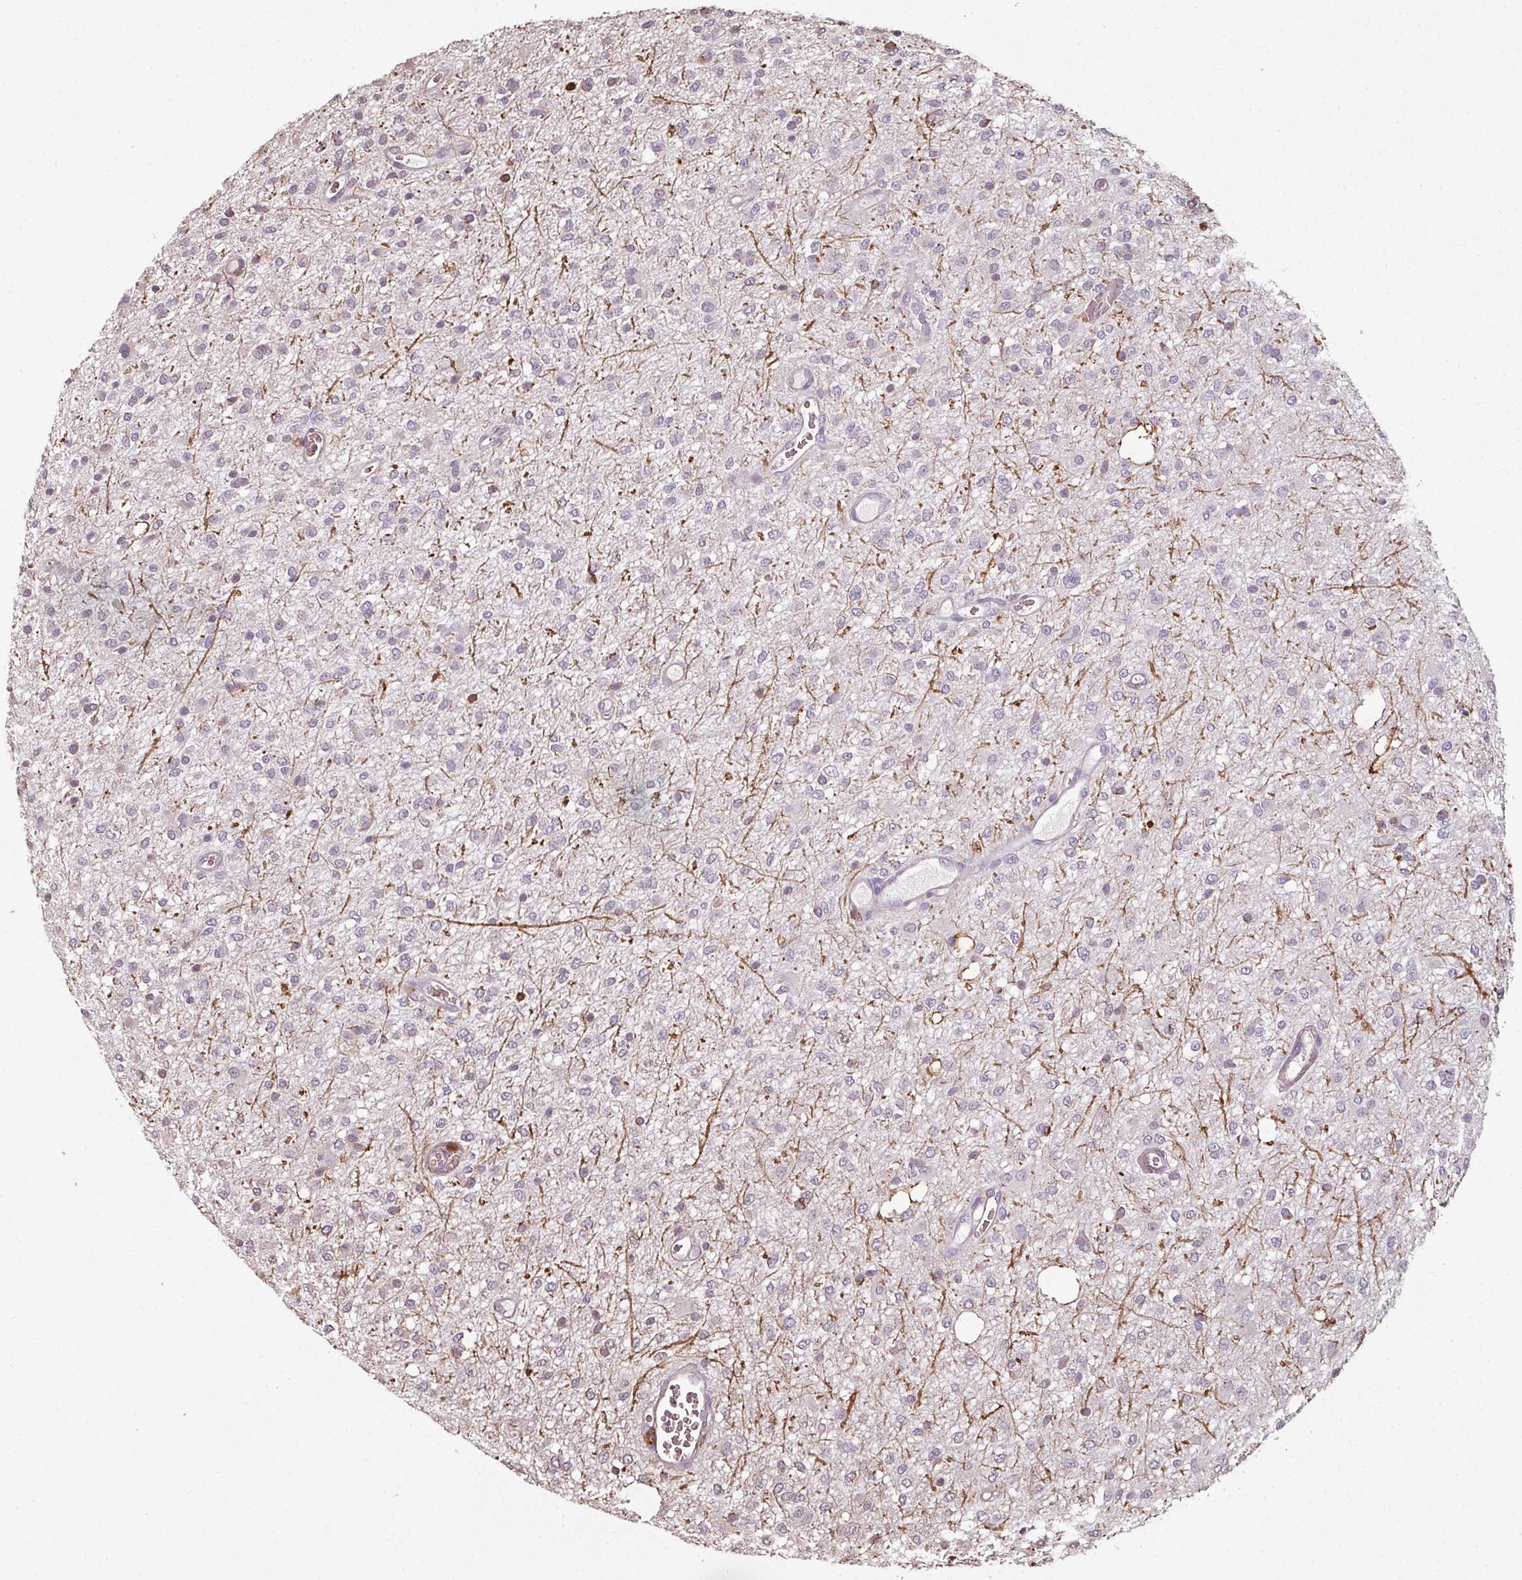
{"staining": {"intensity": "negative", "quantity": "none", "location": "none"}, "tissue": "glioma", "cell_type": "Tumor cells", "image_type": "cancer", "snomed": [{"axis": "morphology", "description": "Glioma, malignant, Low grade"}, {"axis": "topography", "description": "Cerebellum"}], "caption": "The photomicrograph demonstrates no significant positivity in tumor cells of glioma.", "gene": "OLFML2B", "patient": {"sex": "female", "age": 5}}